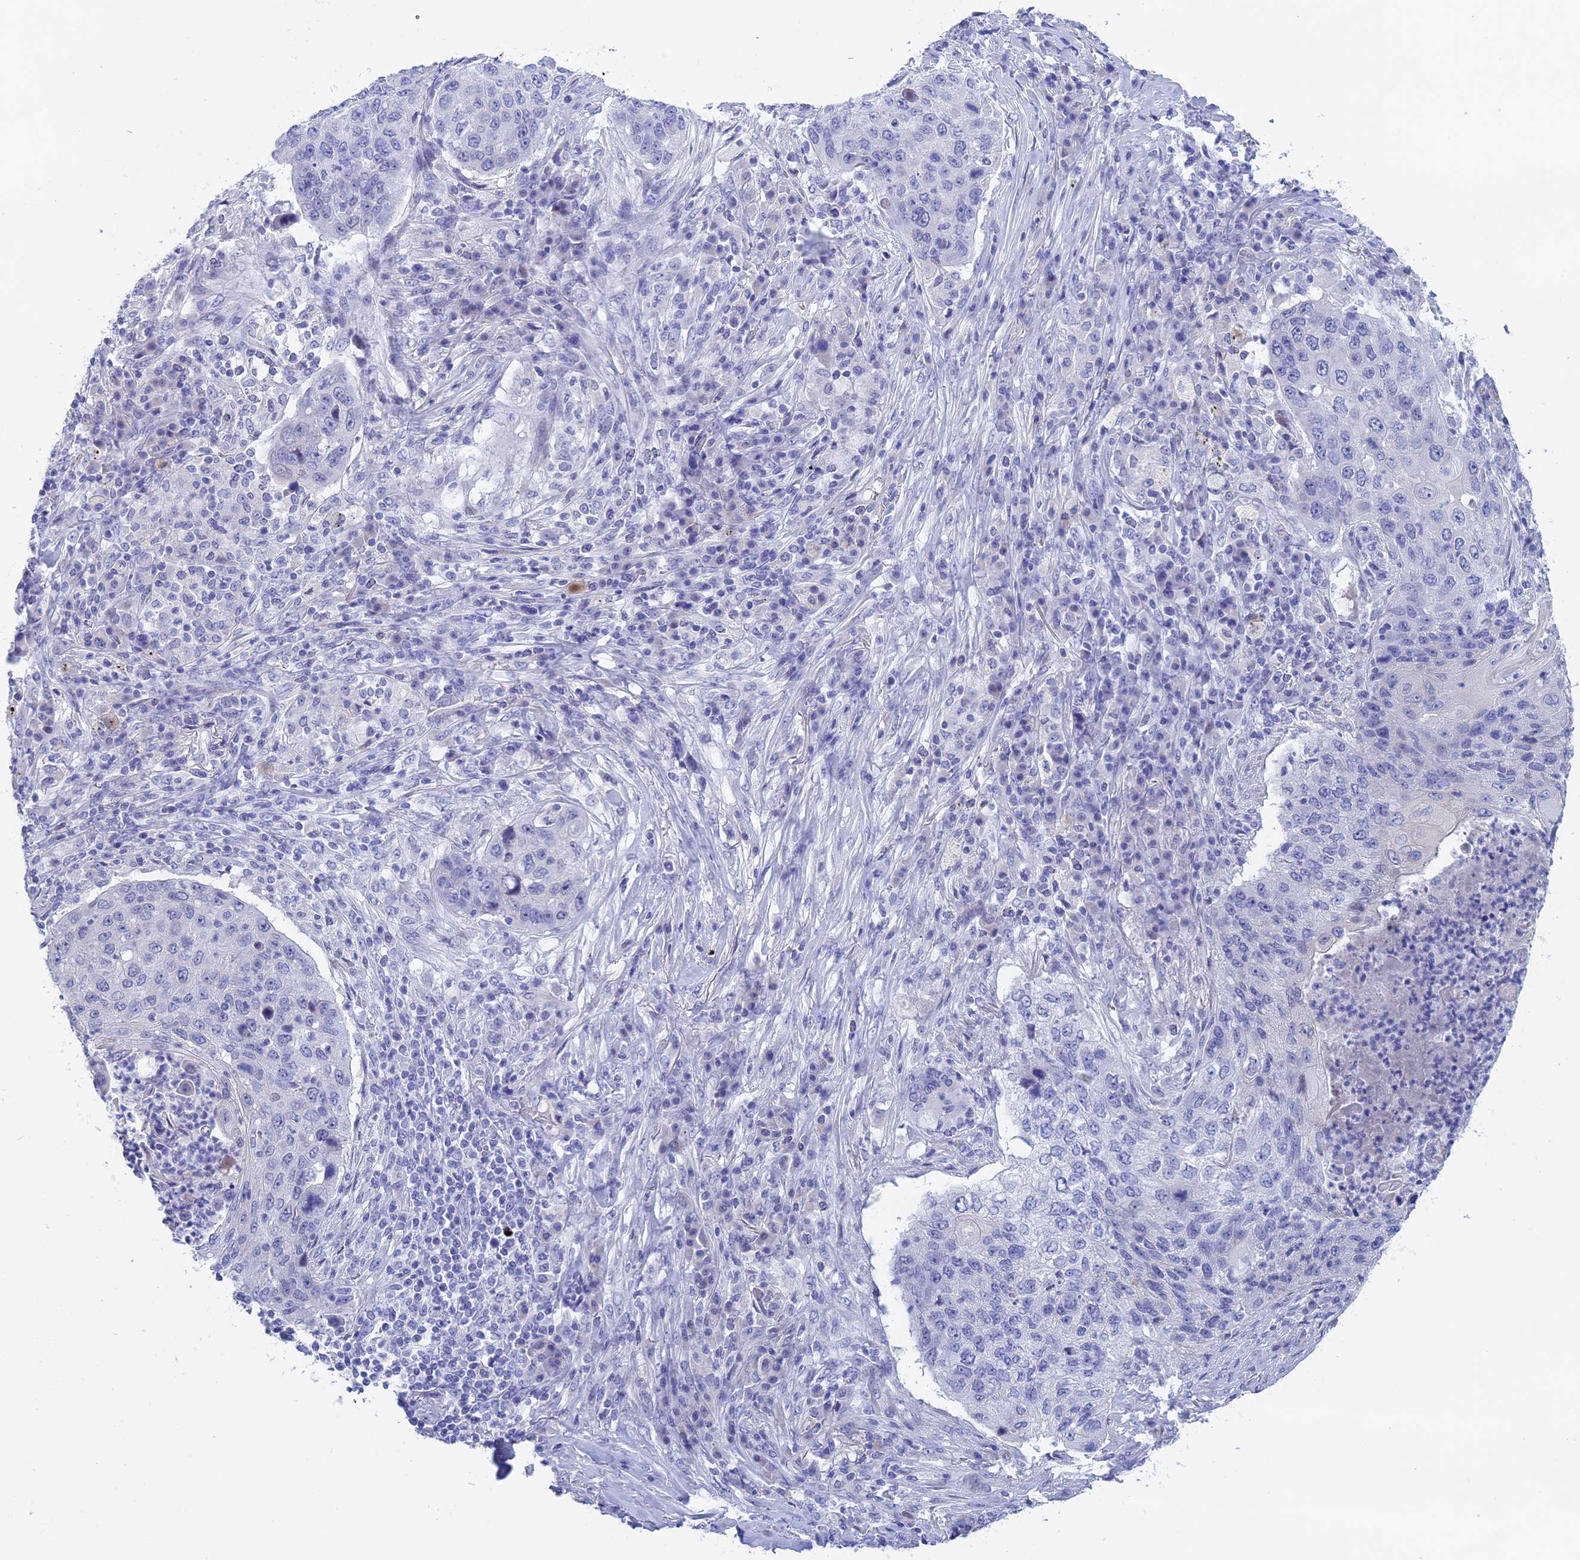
{"staining": {"intensity": "negative", "quantity": "none", "location": "none"}, "tissue": "lung cancer", "cell_type": "Tumor cells", "image_type": "cancer", "snomed": [{"axis": "morphology", "description": "Squamous cell carcinoma, NOS"}, {"axis": "topography", "description": "Lung"}], "caption": "This is an immunohistochemistry (IHC) micrograph of lung cancer (squamous cell carcinoma). There is no expression in tumor cells.", "gene": "BTBD19", "patient": {"sex": "female", "age": 63}}